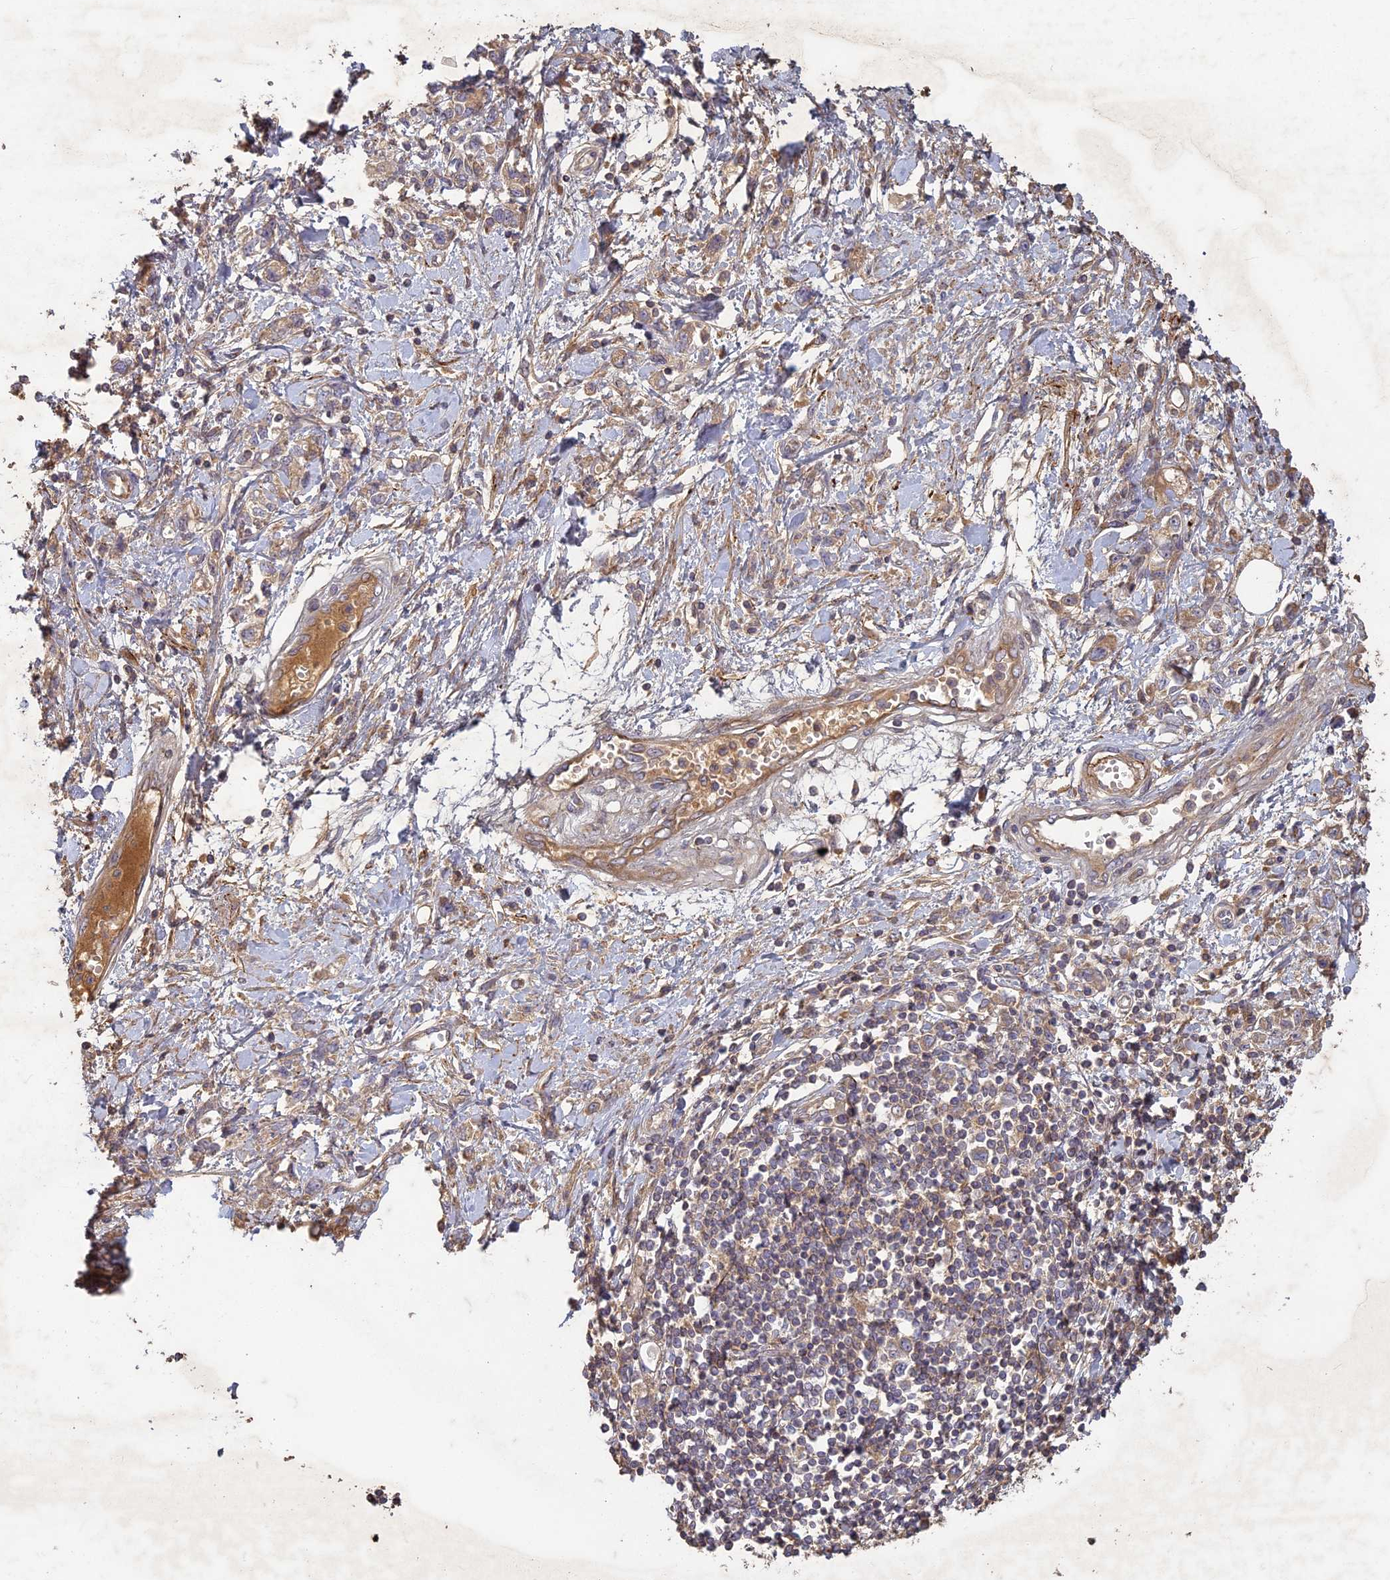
{"staining": {"intensity": "moderate", "quantity": ">75%", "location": "cytoplasmic/membranous"}, "tissue": "stomach cancer", "cell_type": "Tumor cells", "image_type": "cancer", "snomed": [{"axis": "morphology", "description": "Adenocarcinoma, NOS"}, {"axis": "topography", "description": "Stomach"}], "caption": "Tumor cells show moderate cytoplasmic/membranous positivity in about >75% of cells in stomach cancer (adenocarcinoma).", "gene": "TCF25", "patient": {"sex": "female", "age": 76}}